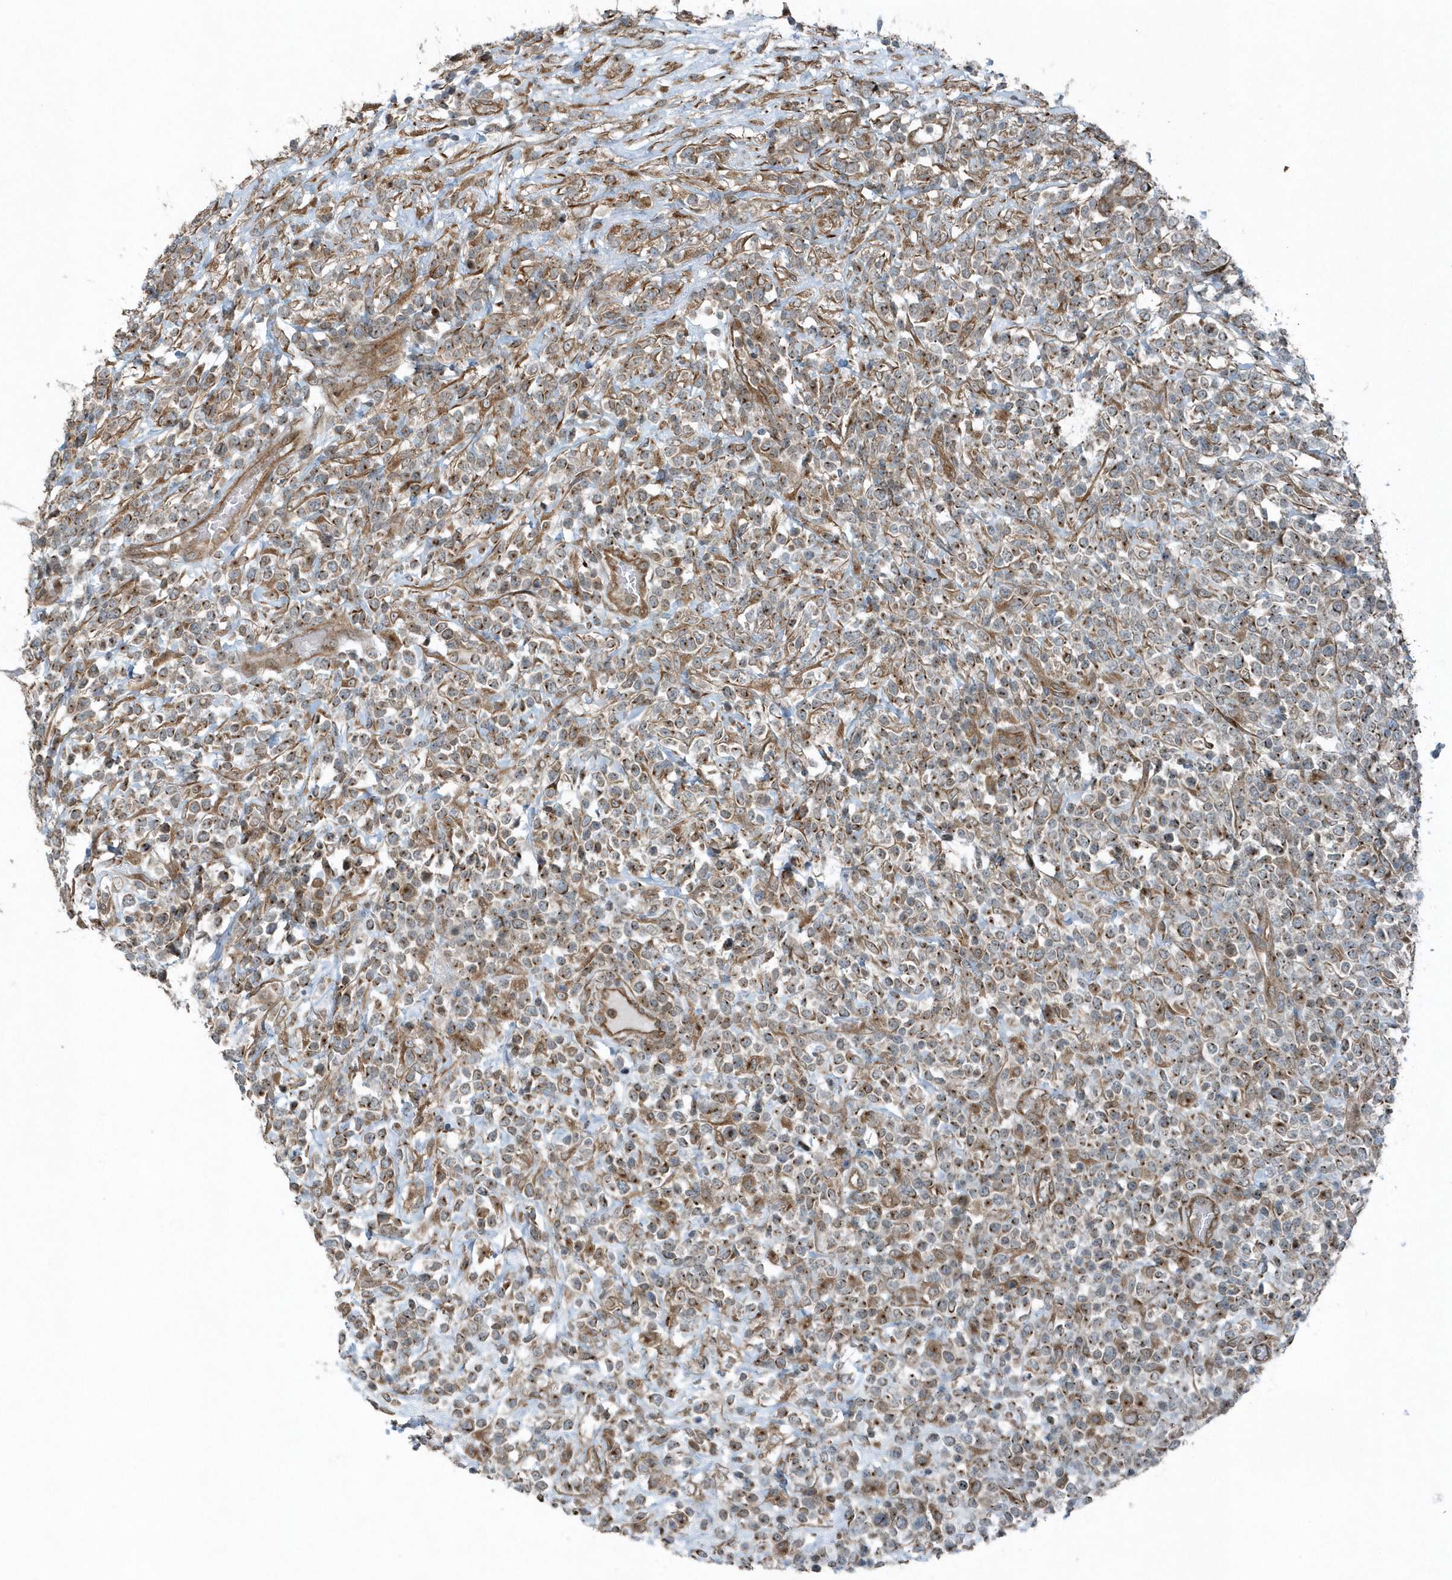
{"staining": {"intensity": "weak", "quantity": "25%-75%", "location": "cytoplasmic/membranous"}, "tissue": "lymphoma", "cell_type": "Tumor cells", "image_type": "cancer", "snomed": [{"axis": "morphology", "description": "Malignant lymphoma, non-Hodgkin's type, High grade"}, {"axis": "topography", "description": "Colon"}], "caption": "Malignant lymphoma, non-Hodgkin's type (high-grade) stained with DAB (3,3'-diaminobenzidine) IHC reveals low levels of weak cytoplasmic/membranous positivity in approximately 25%-75% of tumor cells. (DAB (3,3'-diaminobenzidine) = brown stain, brightfield microscopy at high magnification).", "gene": "GCC2", "patient": {"sex": "female", "age": 53}}